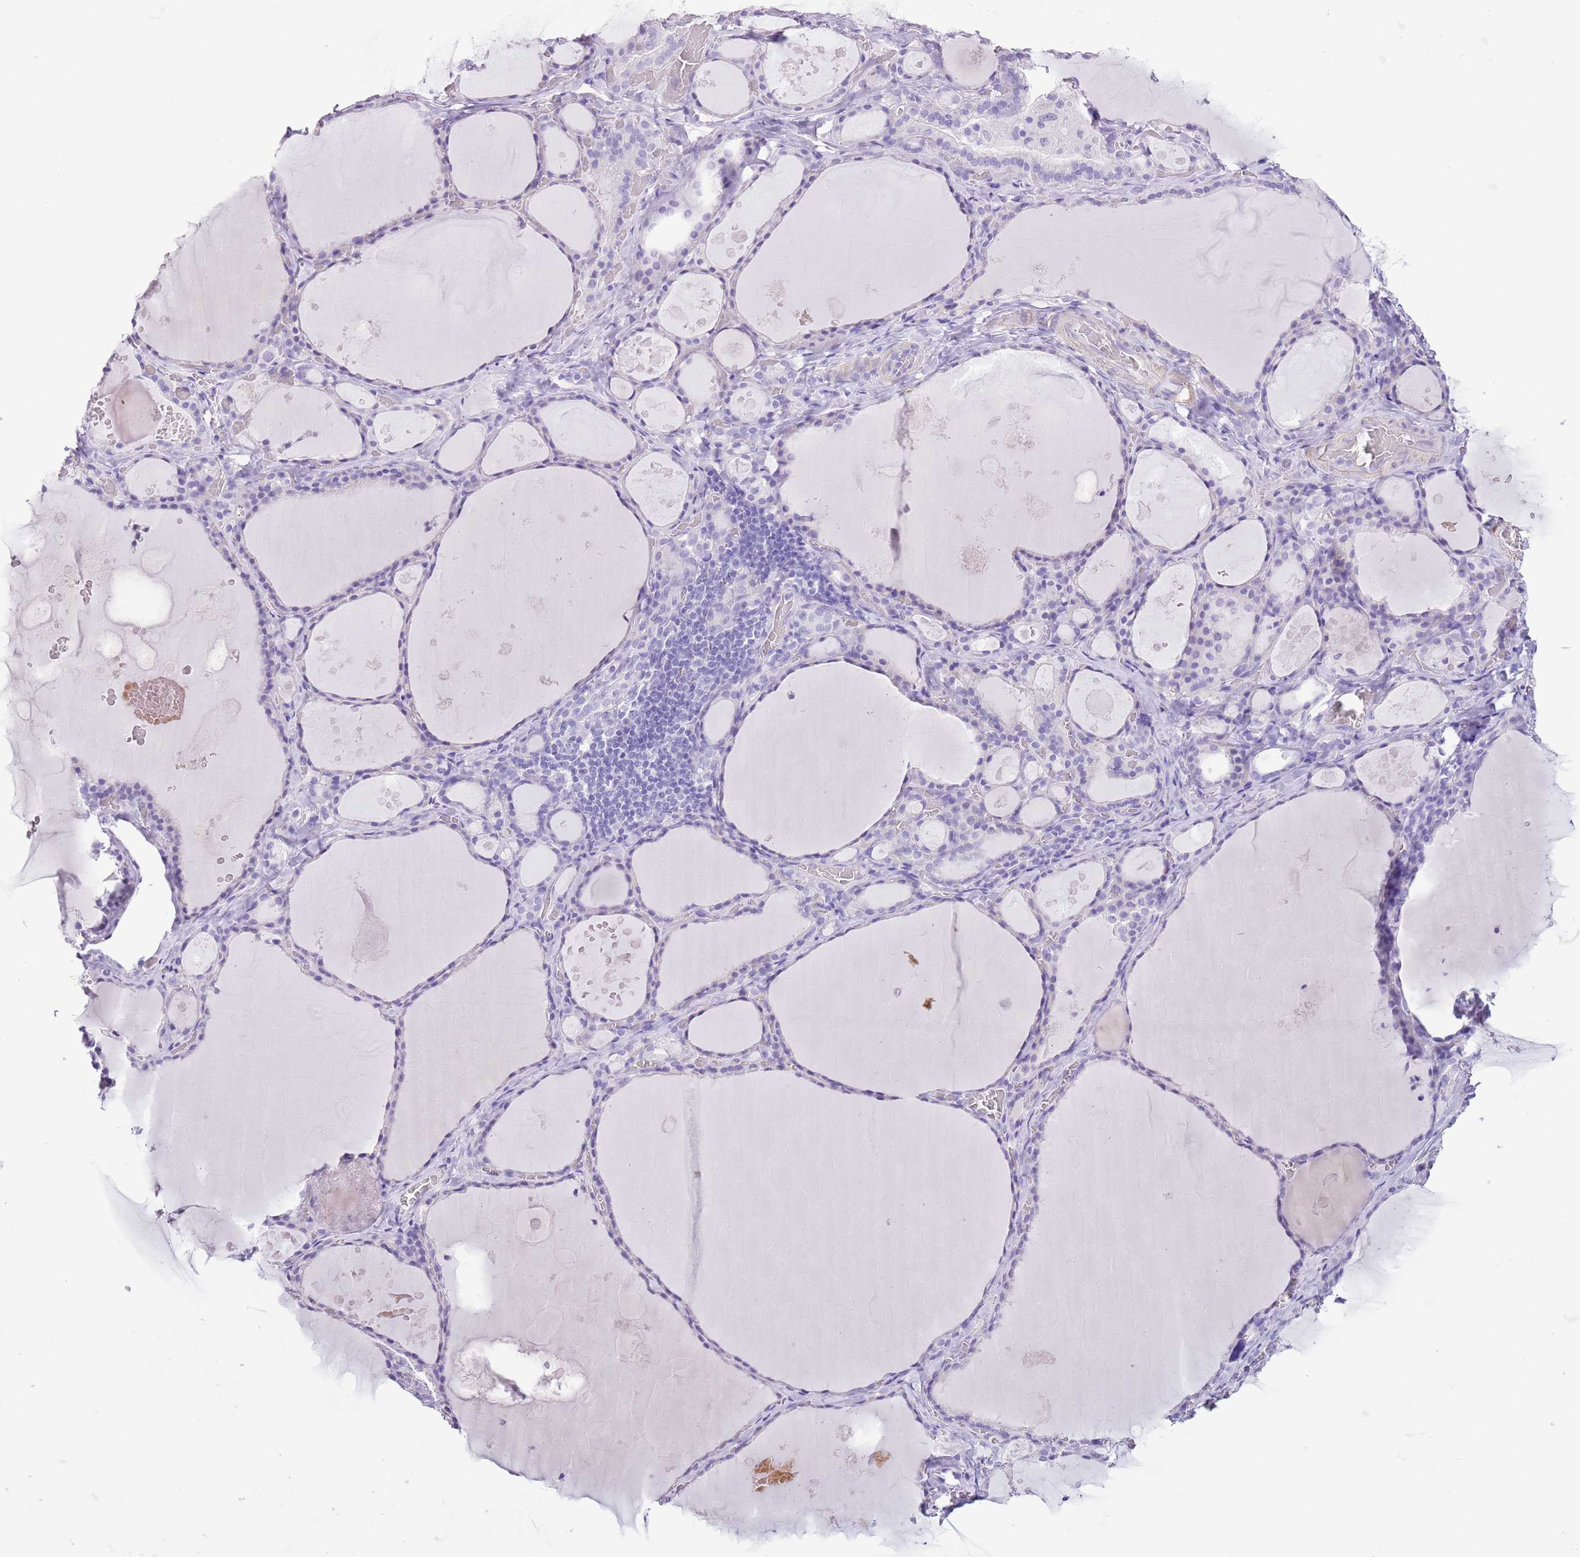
{"staining": {"intensity": "negative", "quantity": "none", "location": "none"}, "tissue": "thyroid gland", "cell_type": "Glandular cells", "image_type": "normal", "snomed": [{"axis": "morphology", "description": "Normal tissue, NOS"}, {"axis": "topography", "description": "Thyroid gland"}], "caption": "IHC histopathology image of benign thyroid gland: thyroid gland stained with DAB demonstrates no significant protein positivity in glandular cells.", "gene": "SLC7A14", "patient": {"sex": "male", "age": 56}}